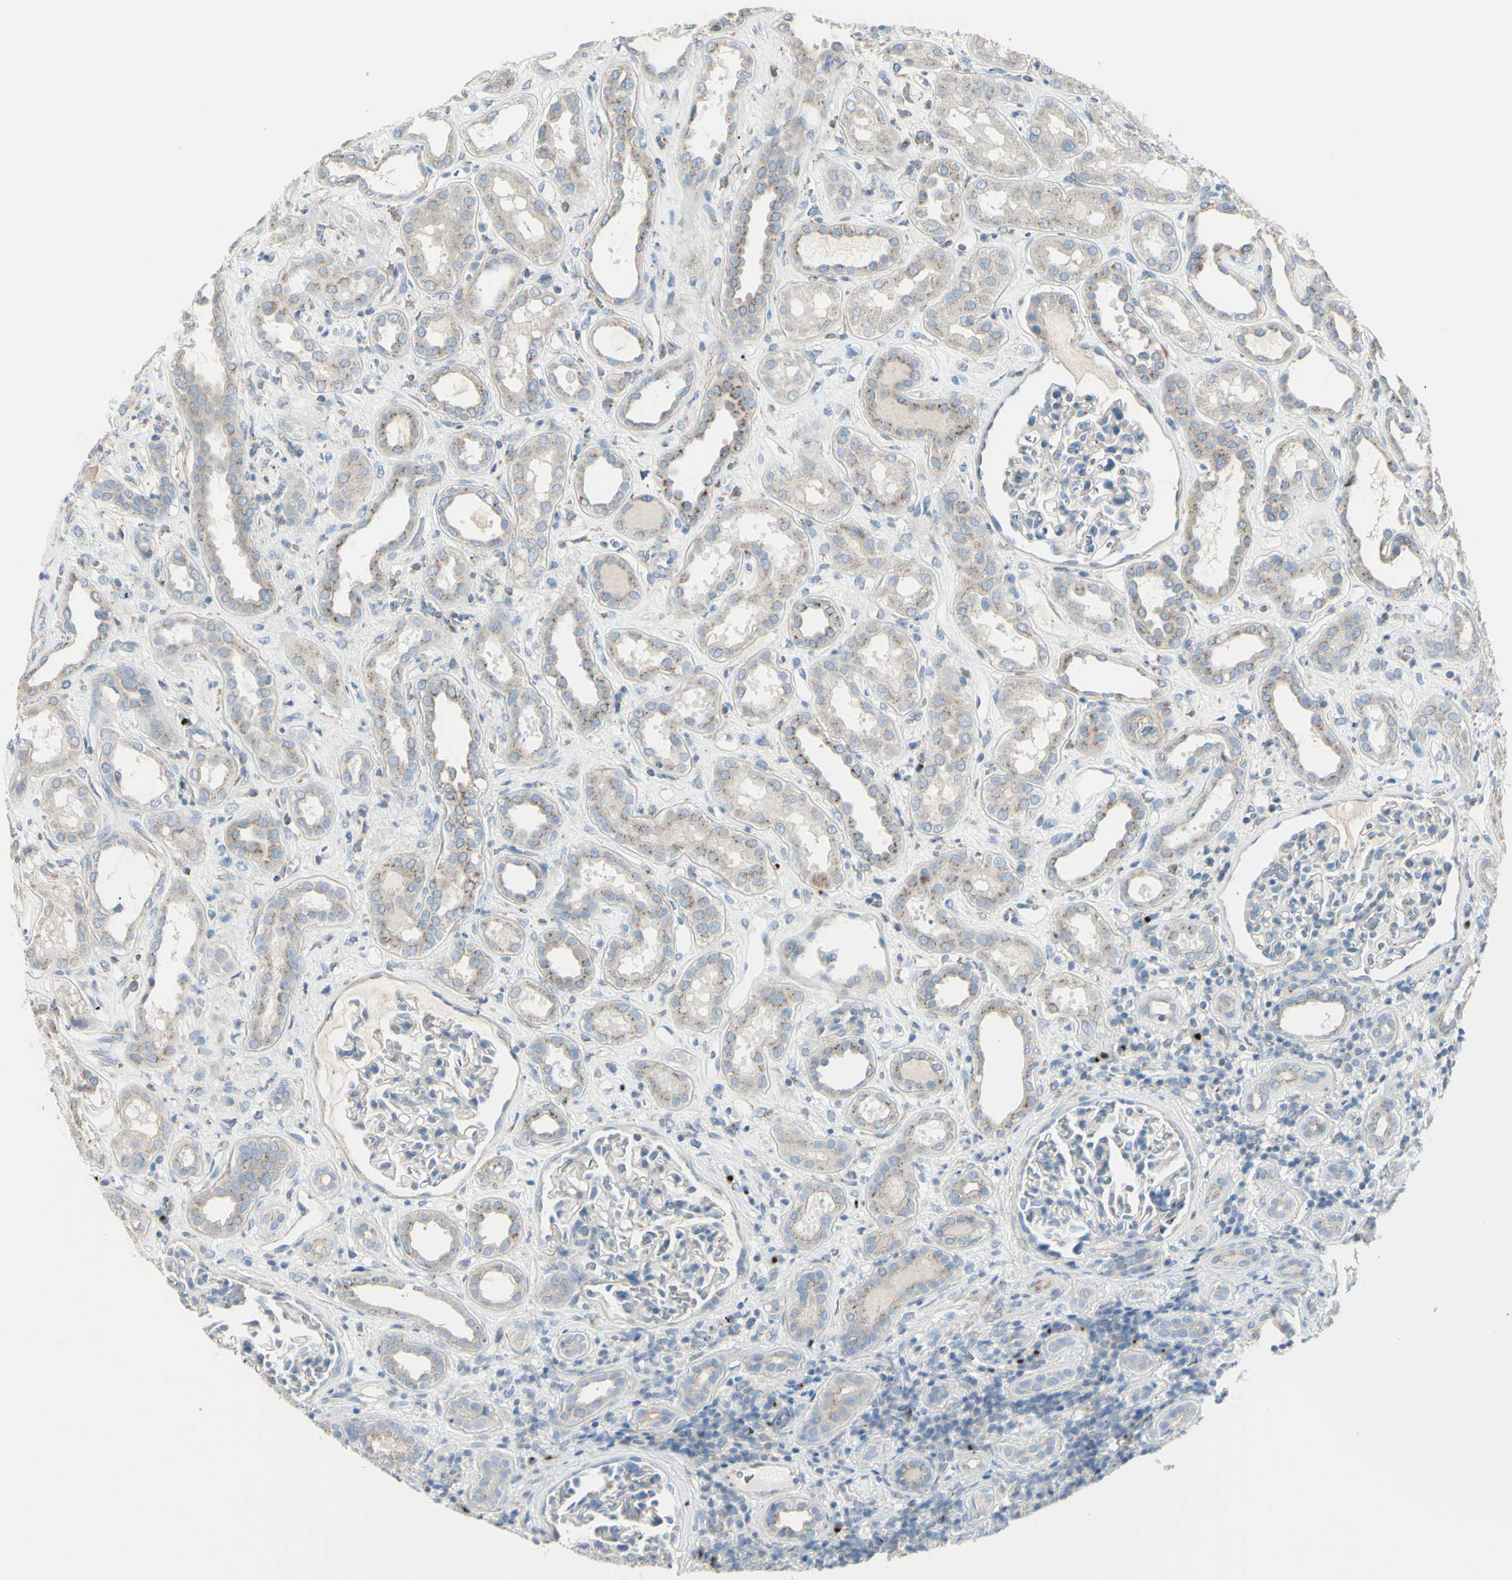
{"staining": {"intensity": "weak", "quantity": "<25%", "location": "cytoplasmic/membranous"}, "tissue": "kidney", "cell_type": "Cells in glomeruli", "image_type": "normal", "snomed": [{"axis": "morphology", "description": "Normal tissue, NOS"}, {"axis": "topography", "description": "Kidney"}], "caption": "Kidney stained for a protein using IHC displays no staining cells in glomeruli.", "gene": "B4GALT3", "patient": {"sex": "male", "age": 59}}